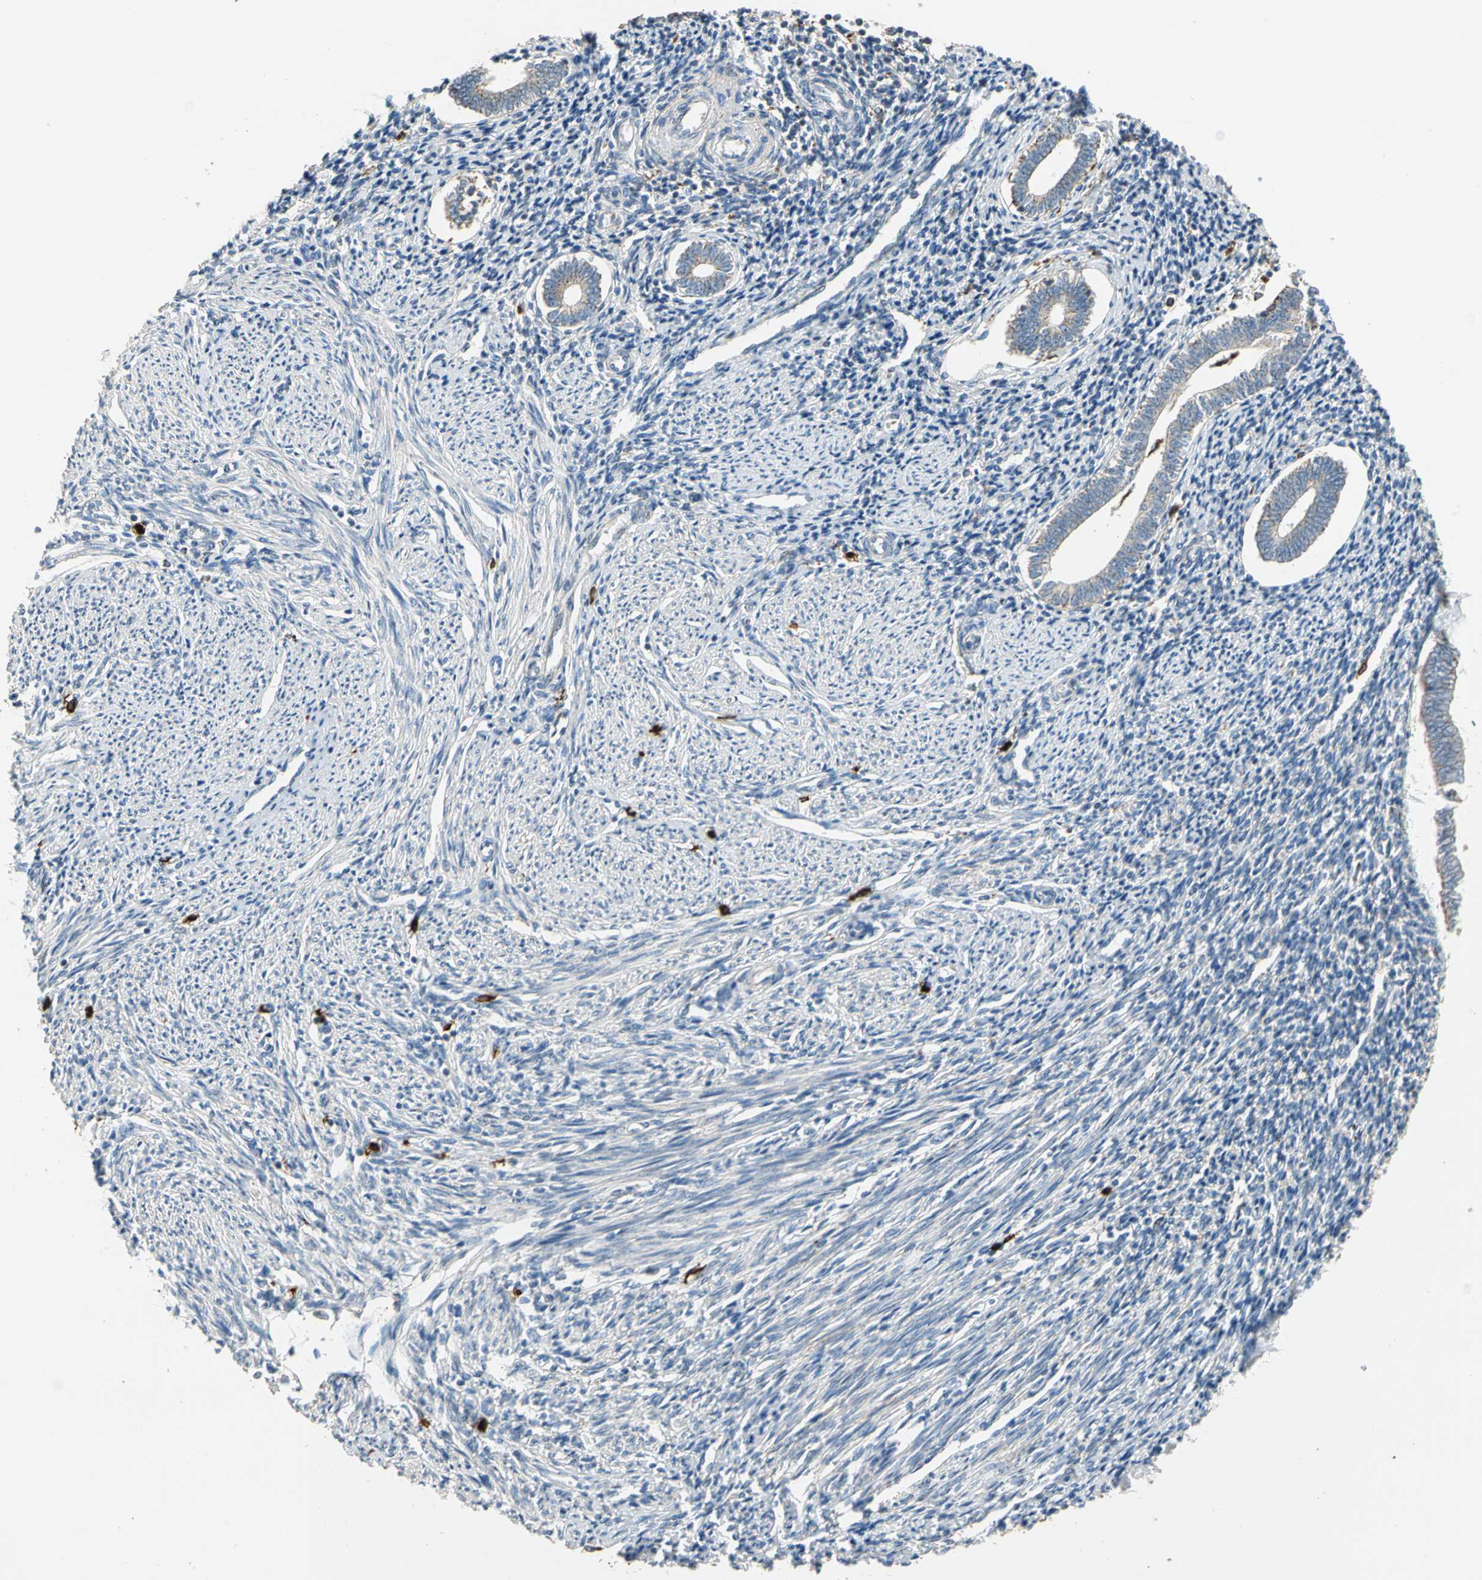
{"staining": {"intensity": "negative", "quantity": "none", "location": "none"}, "tissue": "endometrium", "cell_type": "Cells in endometrial stroma", "image_type": "normal", "snomed": [{"axis": "morphology", "description": "Normal tissue, NOS"}, {"axis": "topography", "description": "Endometrium"}], "caption": "Immunohistochemistry photomicrograph of benign endometrium: endometrium stained with DAB shows no significant protein expression in cells in endometrial stroma. (Immunohistochemistry (ihc), brightfield microscopy, high magnification).", "gene": "GM2A", "patient": {"sex": "female", "age": 52}}